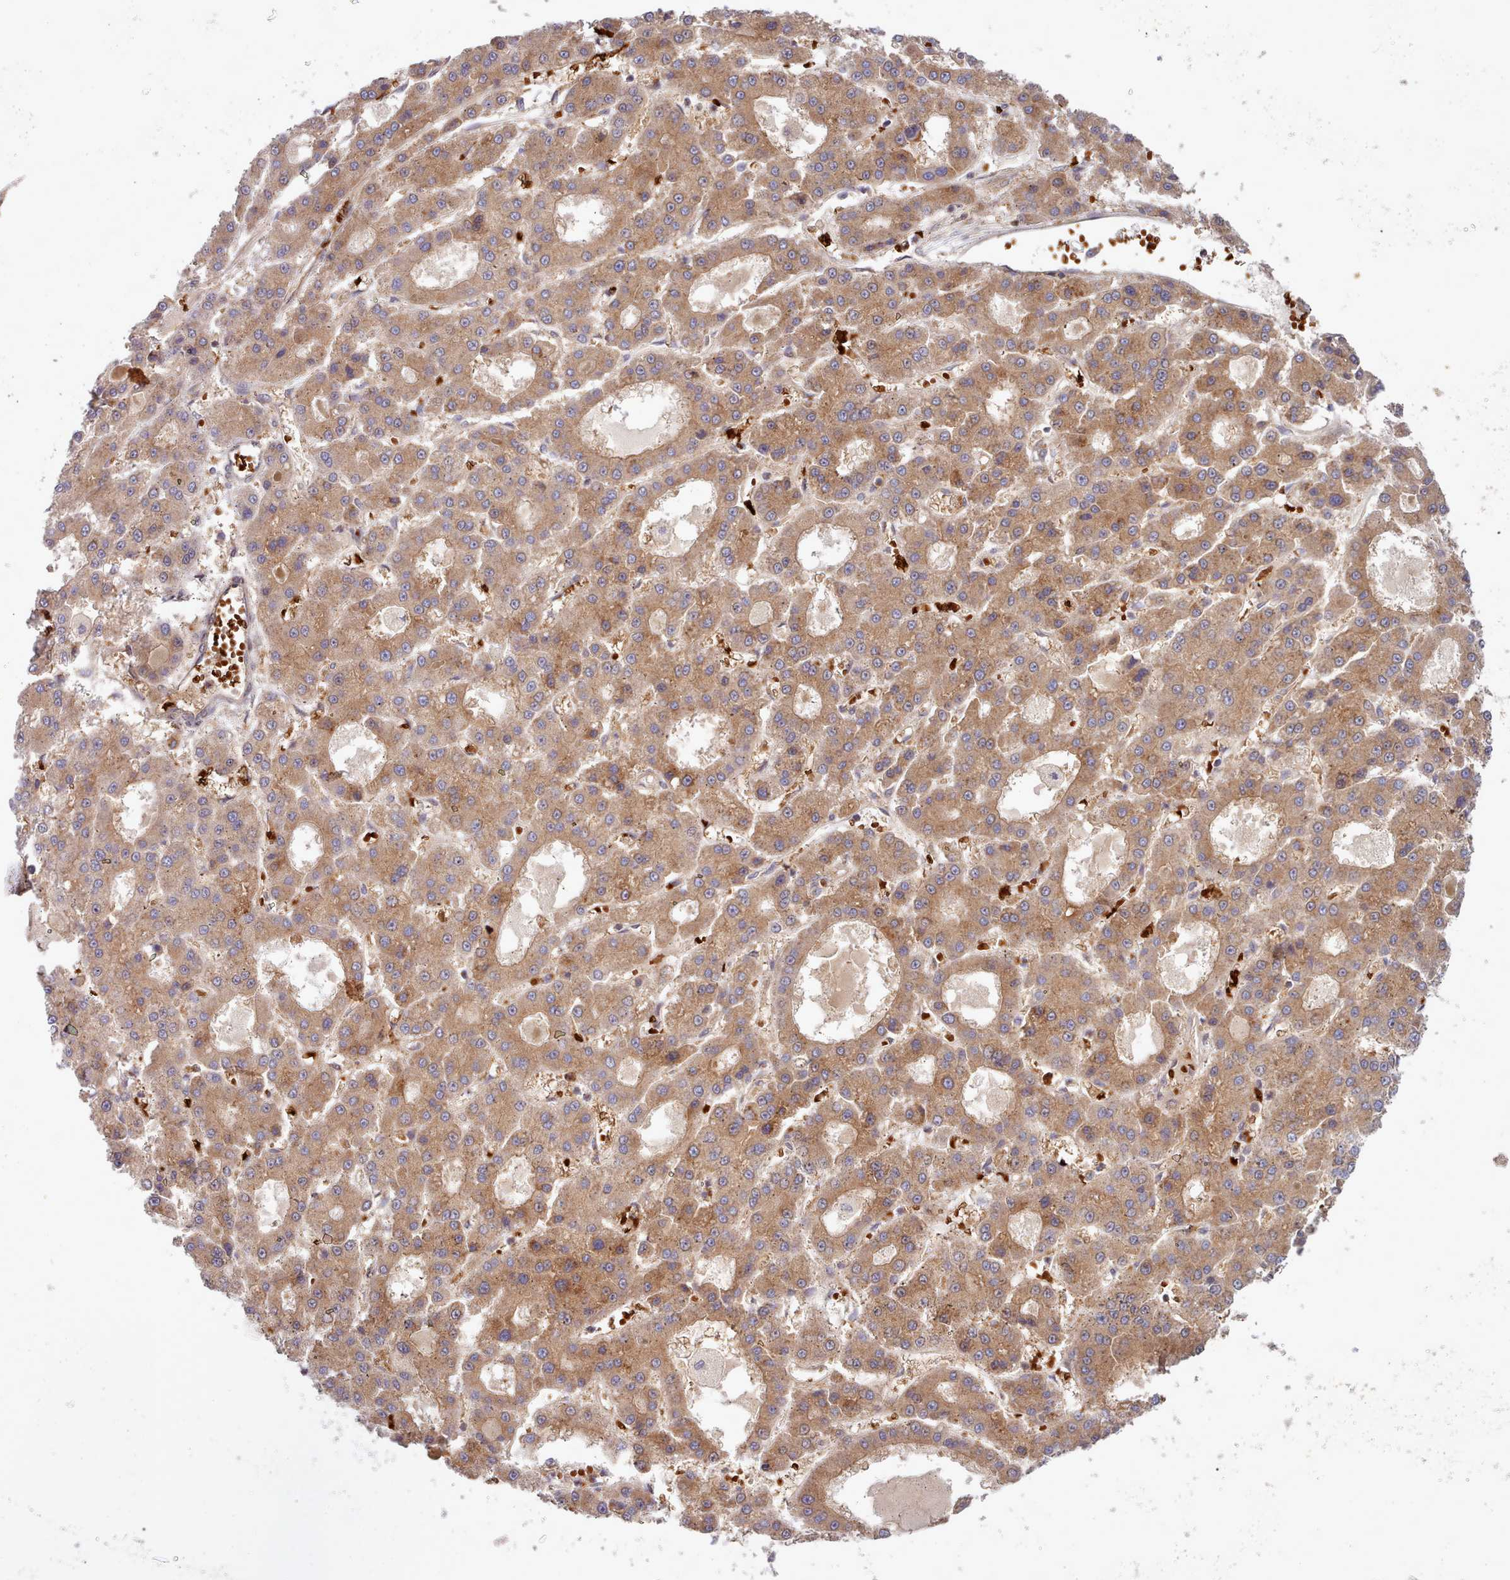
{"staining": {"intensity": "moderate", "quantity": ">75%", "location": "cytoplasmic/membranous"}, "tissue": "liver cancer", "cell_type": "Tumor cells", "image_type": "cancer", "snomed": [{"axis": "morphology", "description": "Carcinoma, Hepatocellular, NOS"}, {"axis": "topography", "description": "Liver"}], "caption": "Immunohistochemistry (IHC) histopathology image of liver hepatocellular carcinoma stained for a protein (brown), which reveals medium levels of moderate cytoplasmic/membranous expression in approximately >75% of tumor cells.", "gene": "UBE2G1", "patient": {"sex": "male", "age": 70}}